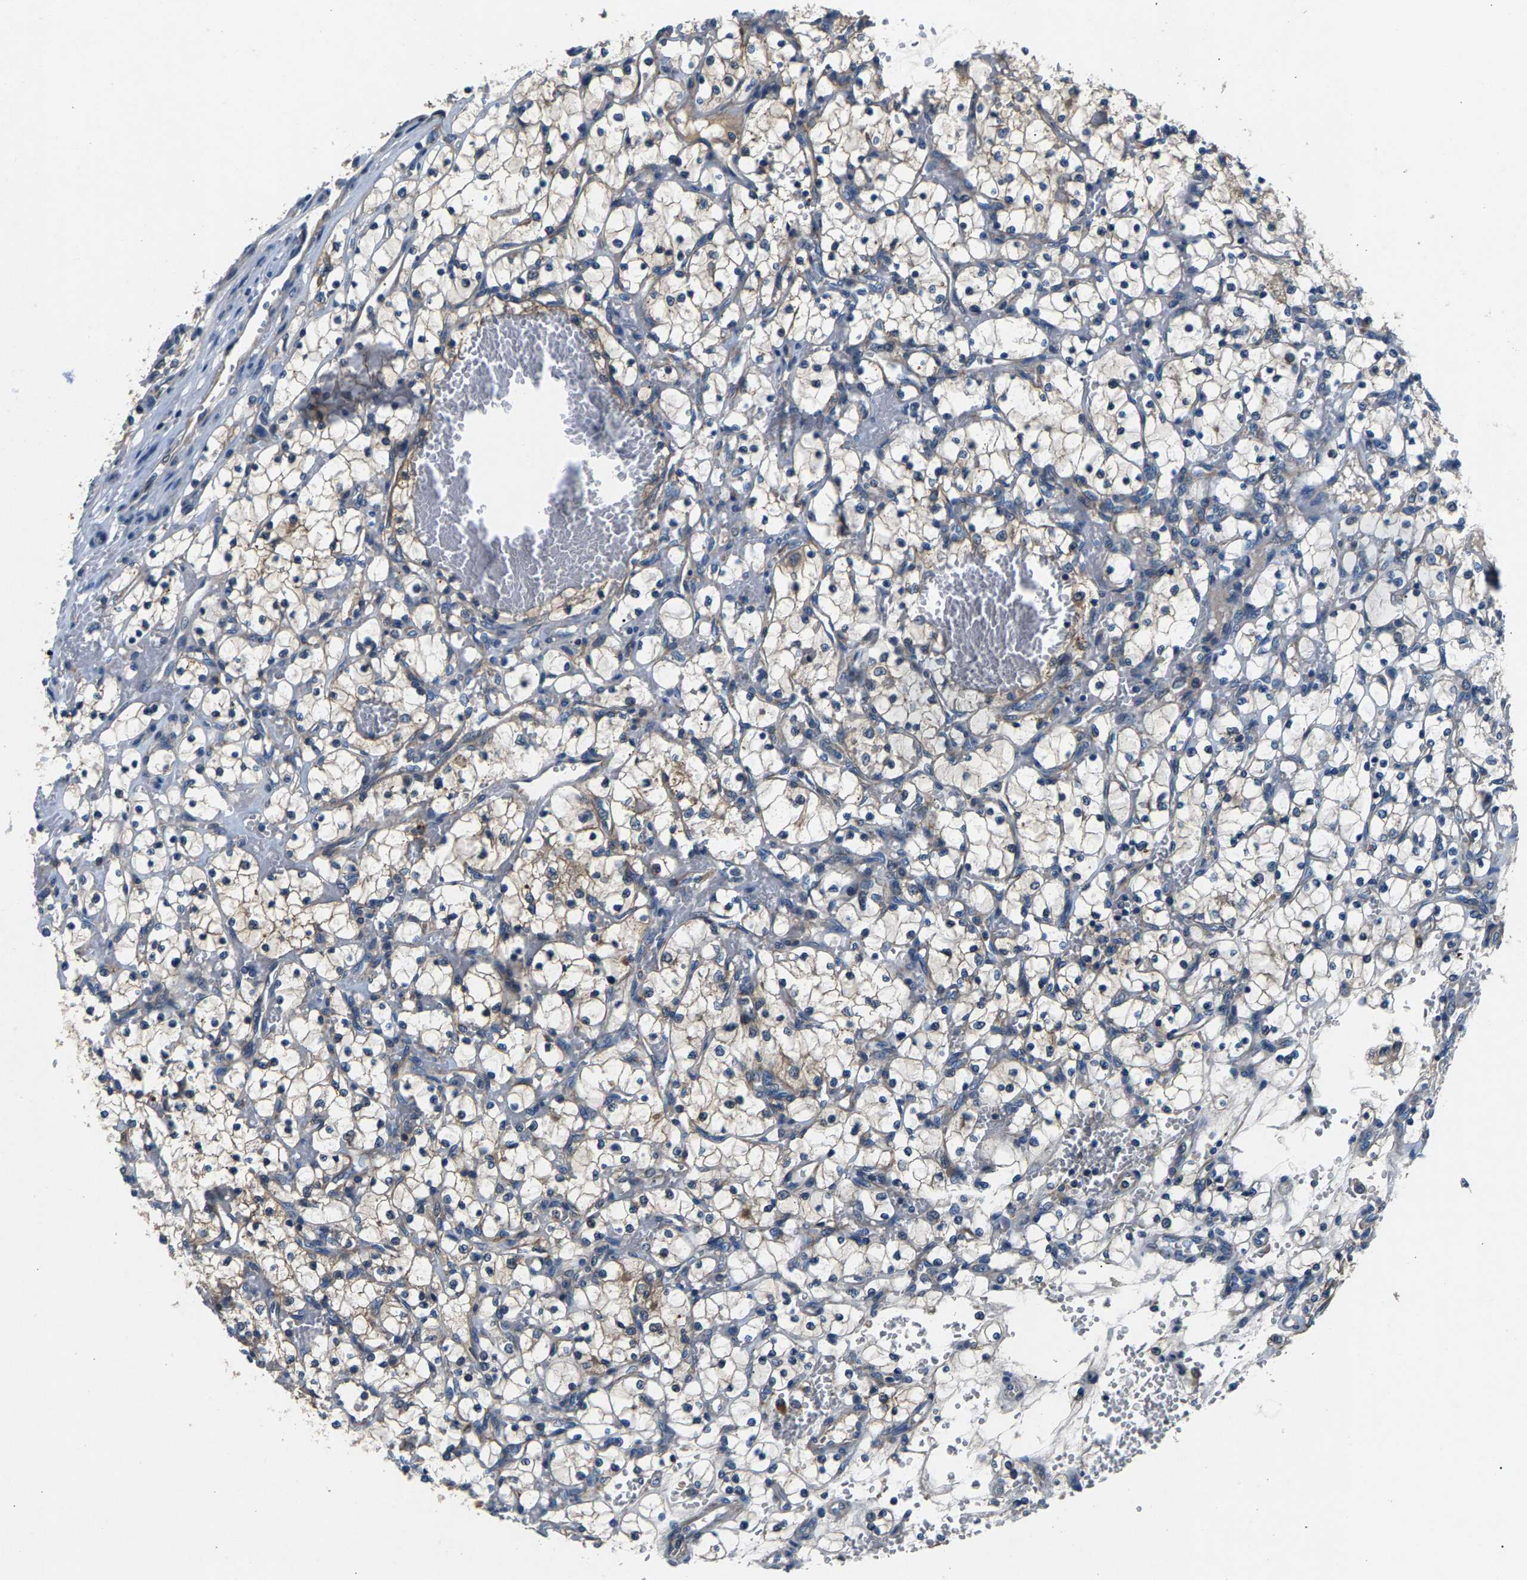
{"staining": {"intensity": "negative", "quantity": "none", "location": "none"}, "tissue": "renal cancer", "cell_type": "Tumor cells", "image_type": "cancer", "snomed": [{"axis": "morphology", "description": "Adenocarcinoma, NOS"}, {"axis": "topography", "description": "Kidney"}], "caption": "An image of renal cancer (adenocarcinoma) stained for a protein displays no brown staining in tumor cells.", "gene": "NT5C", "patient": {"sex": "female", "age": 69}}